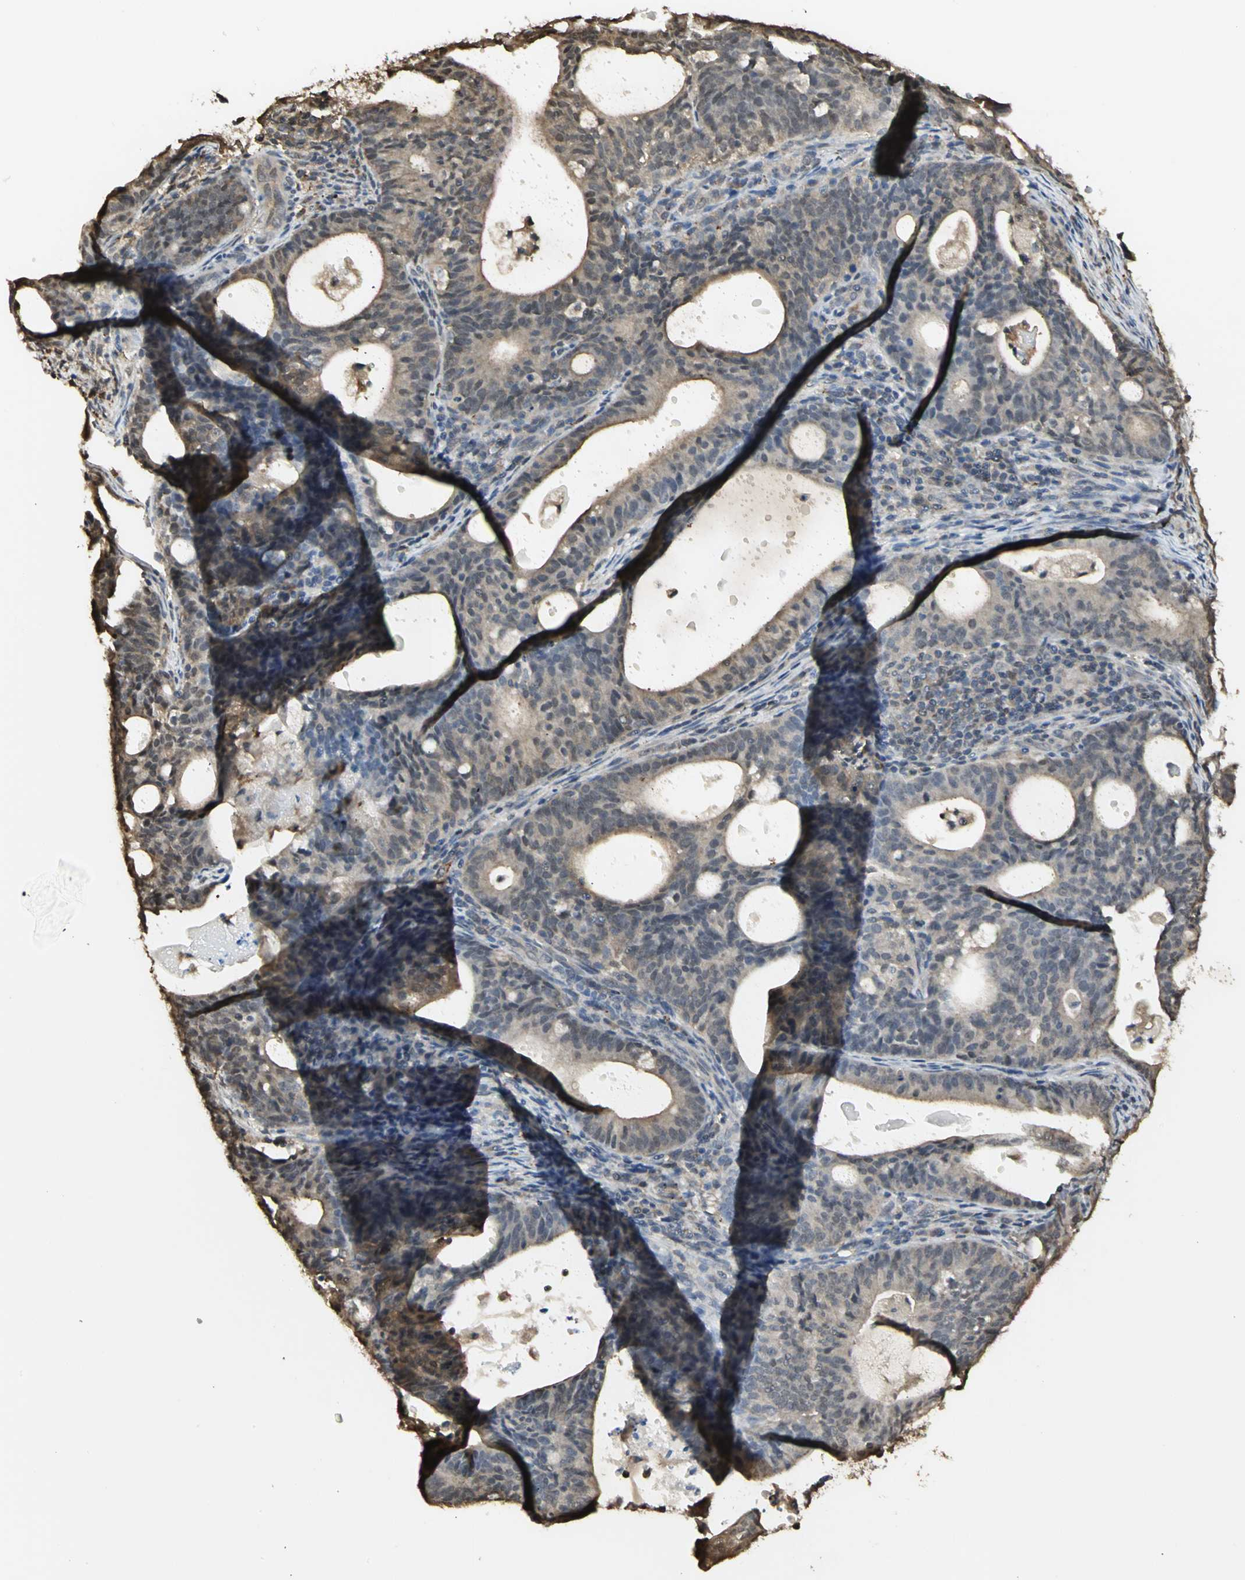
{"staining": {"intensity": "weak", "quantity": ">75%", "location": "cytoplasmic/membranous"}, "tissue": "endometrial cancer", "cell_type": "Tumor cells", "image_type": "cancer", "snomed": [{"axis": "morphology", "description": "Adenocarcinoma, NOS"}, {"axis": "topography", "description": "Uterus"}], "caption": "Tumor cells show low levels of weak cytoplasmic/membranous positivity in about >75% of cells in human adenocarcinoma (endometrial). The staining is performed using DAB (3,3'-diaminobenzidine) brown chromogen to label protein expression. The nuclei are counter-stained blue using hematoxylin.", "gene": "PARK7", "patient": {"sex": "female", "age": 83}}